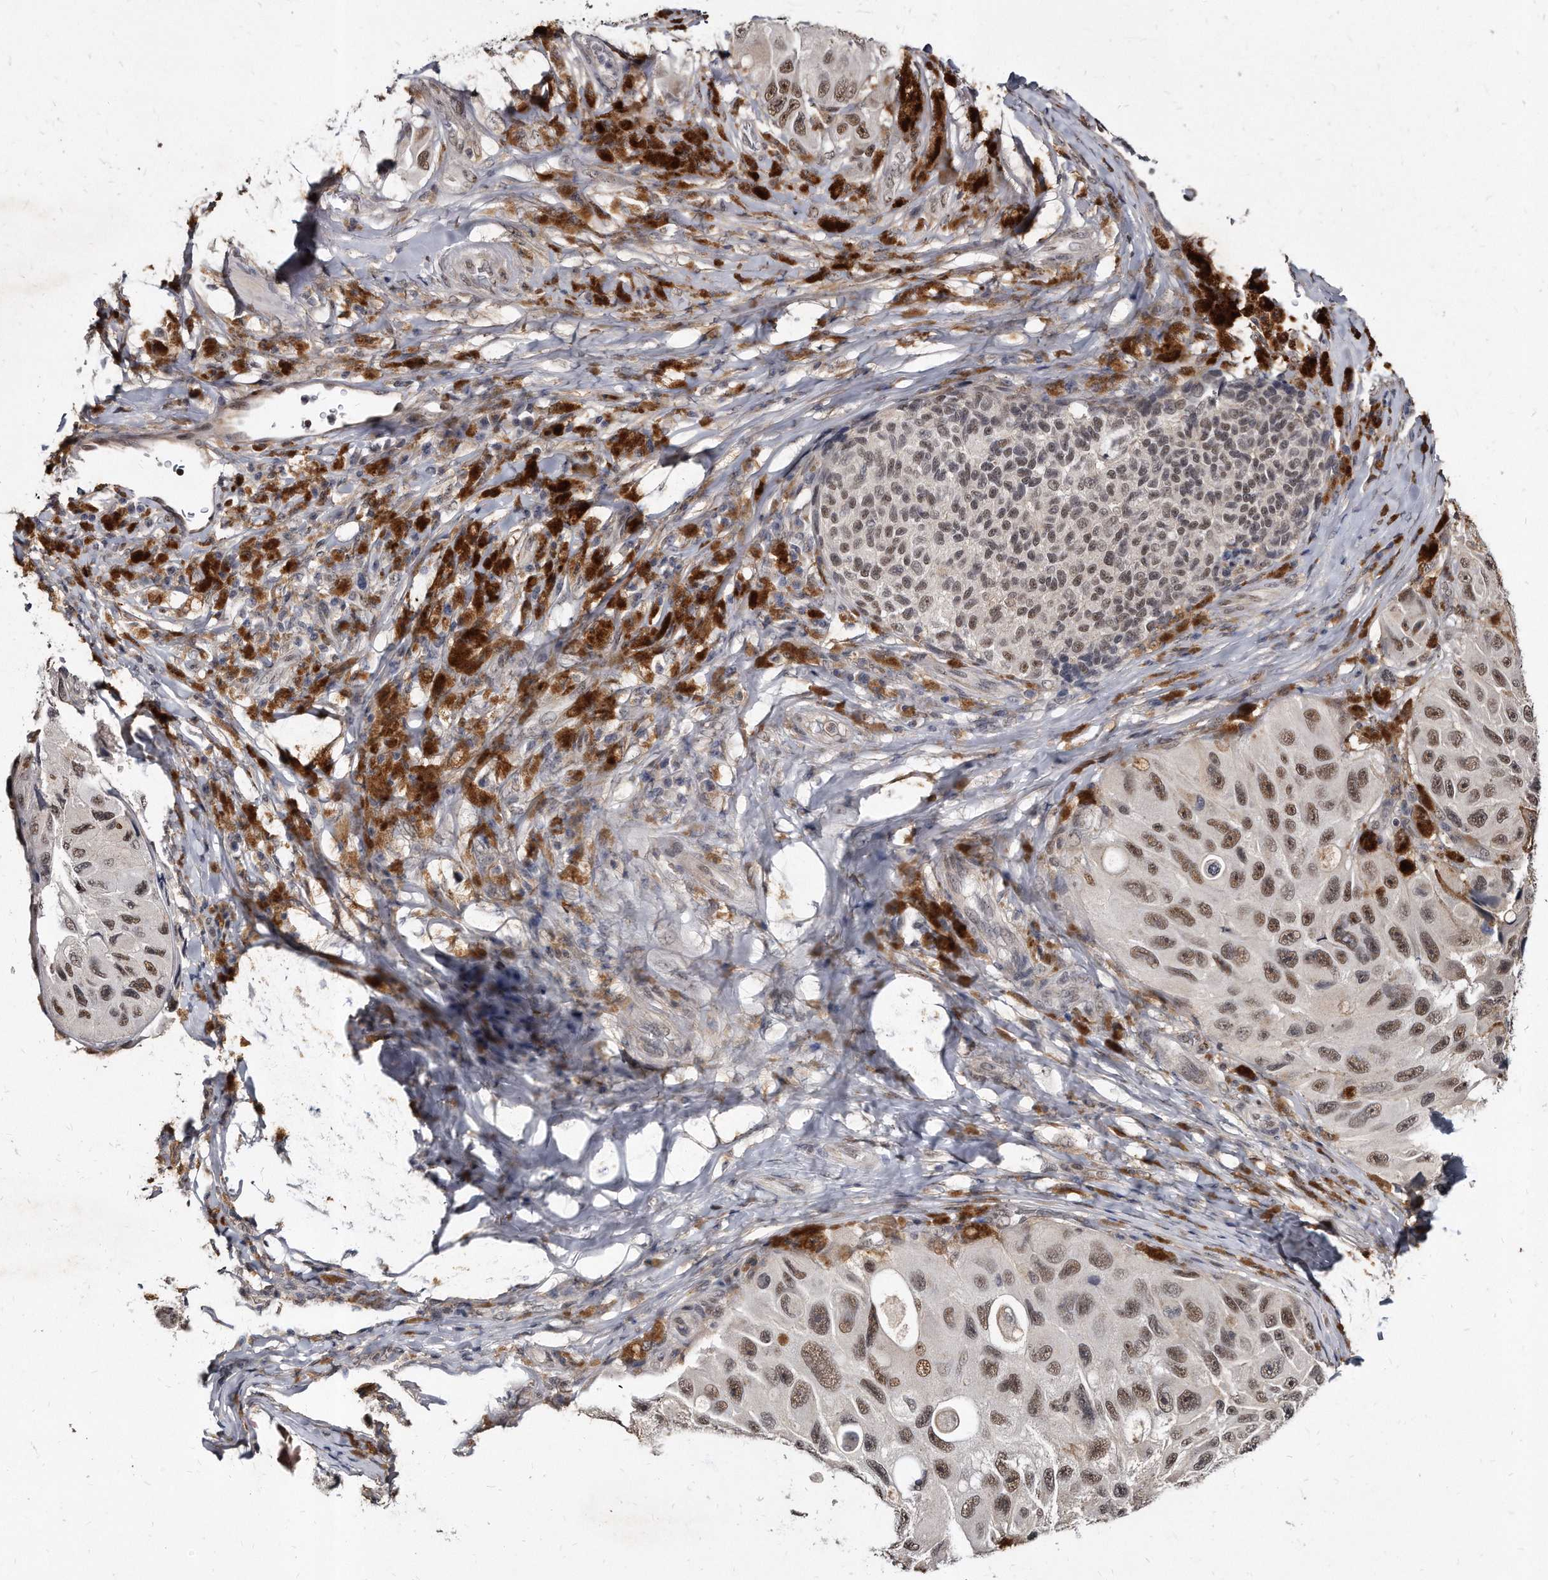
{"staining": {"intensity": "moderate", "quantity": "25%-75%", "location": "nuclear"}, "tissue": "melanoma", "cell_type": "Tumor cells", "image_type": "cancer", "snomed": [{"axis": "morphology", "description": "Malignant melanoma, NOS"}, {"axis": "topography", "description": "Skin"}], "caption": "This micrograph exhibits IHC staining of melanoma, with medium moderate nuclear positivity in about 25%-75% of tumor cells.", "gene": "KLHDC3", "patient": {"sex": "female", "age": 73}}